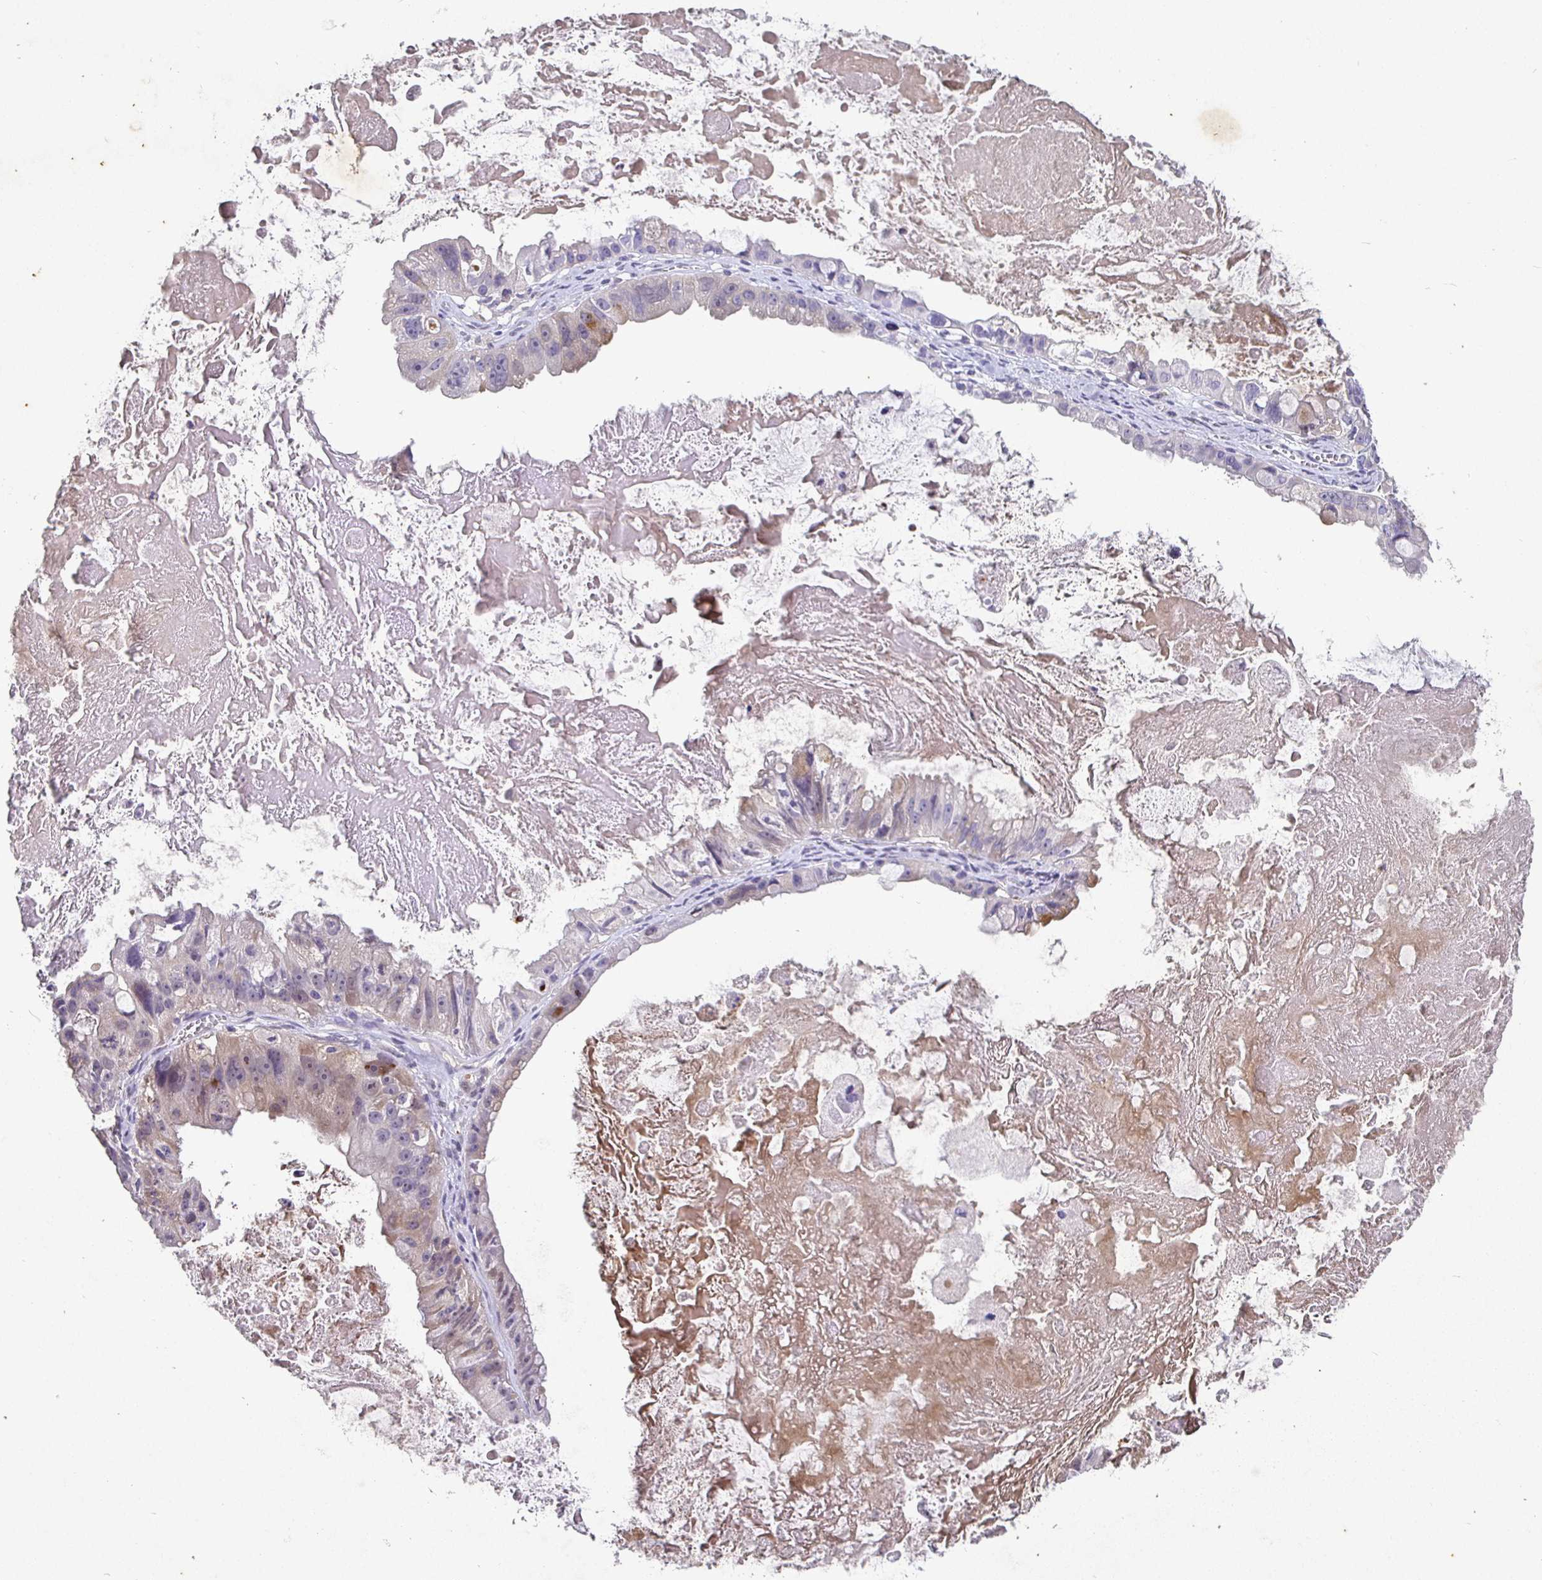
{"staining": {"intensity": "moderate", "quantity": "<25%", "location": "cytoplasmic/membranous"}, "tissue": "ovarian cancer", "cell_type": "Tumor cells", "image_type": "cancer", "snomed": [{"axis": "morphology", "description": "Cystadenocarcinoma, mucinous, NOS"}, {"axis": "topography", "description": "Ovary"}], "caption": "Protein expression analysis of ovarian cancer demonstrates moderate cytoplasmic/membranous expression in about <25% of tumor cells. (DAB IHC, brown staining for protein, blue staining for nuclei).", "gene": "SHISA4", "patient": {"sex": "female", "age": 61}}